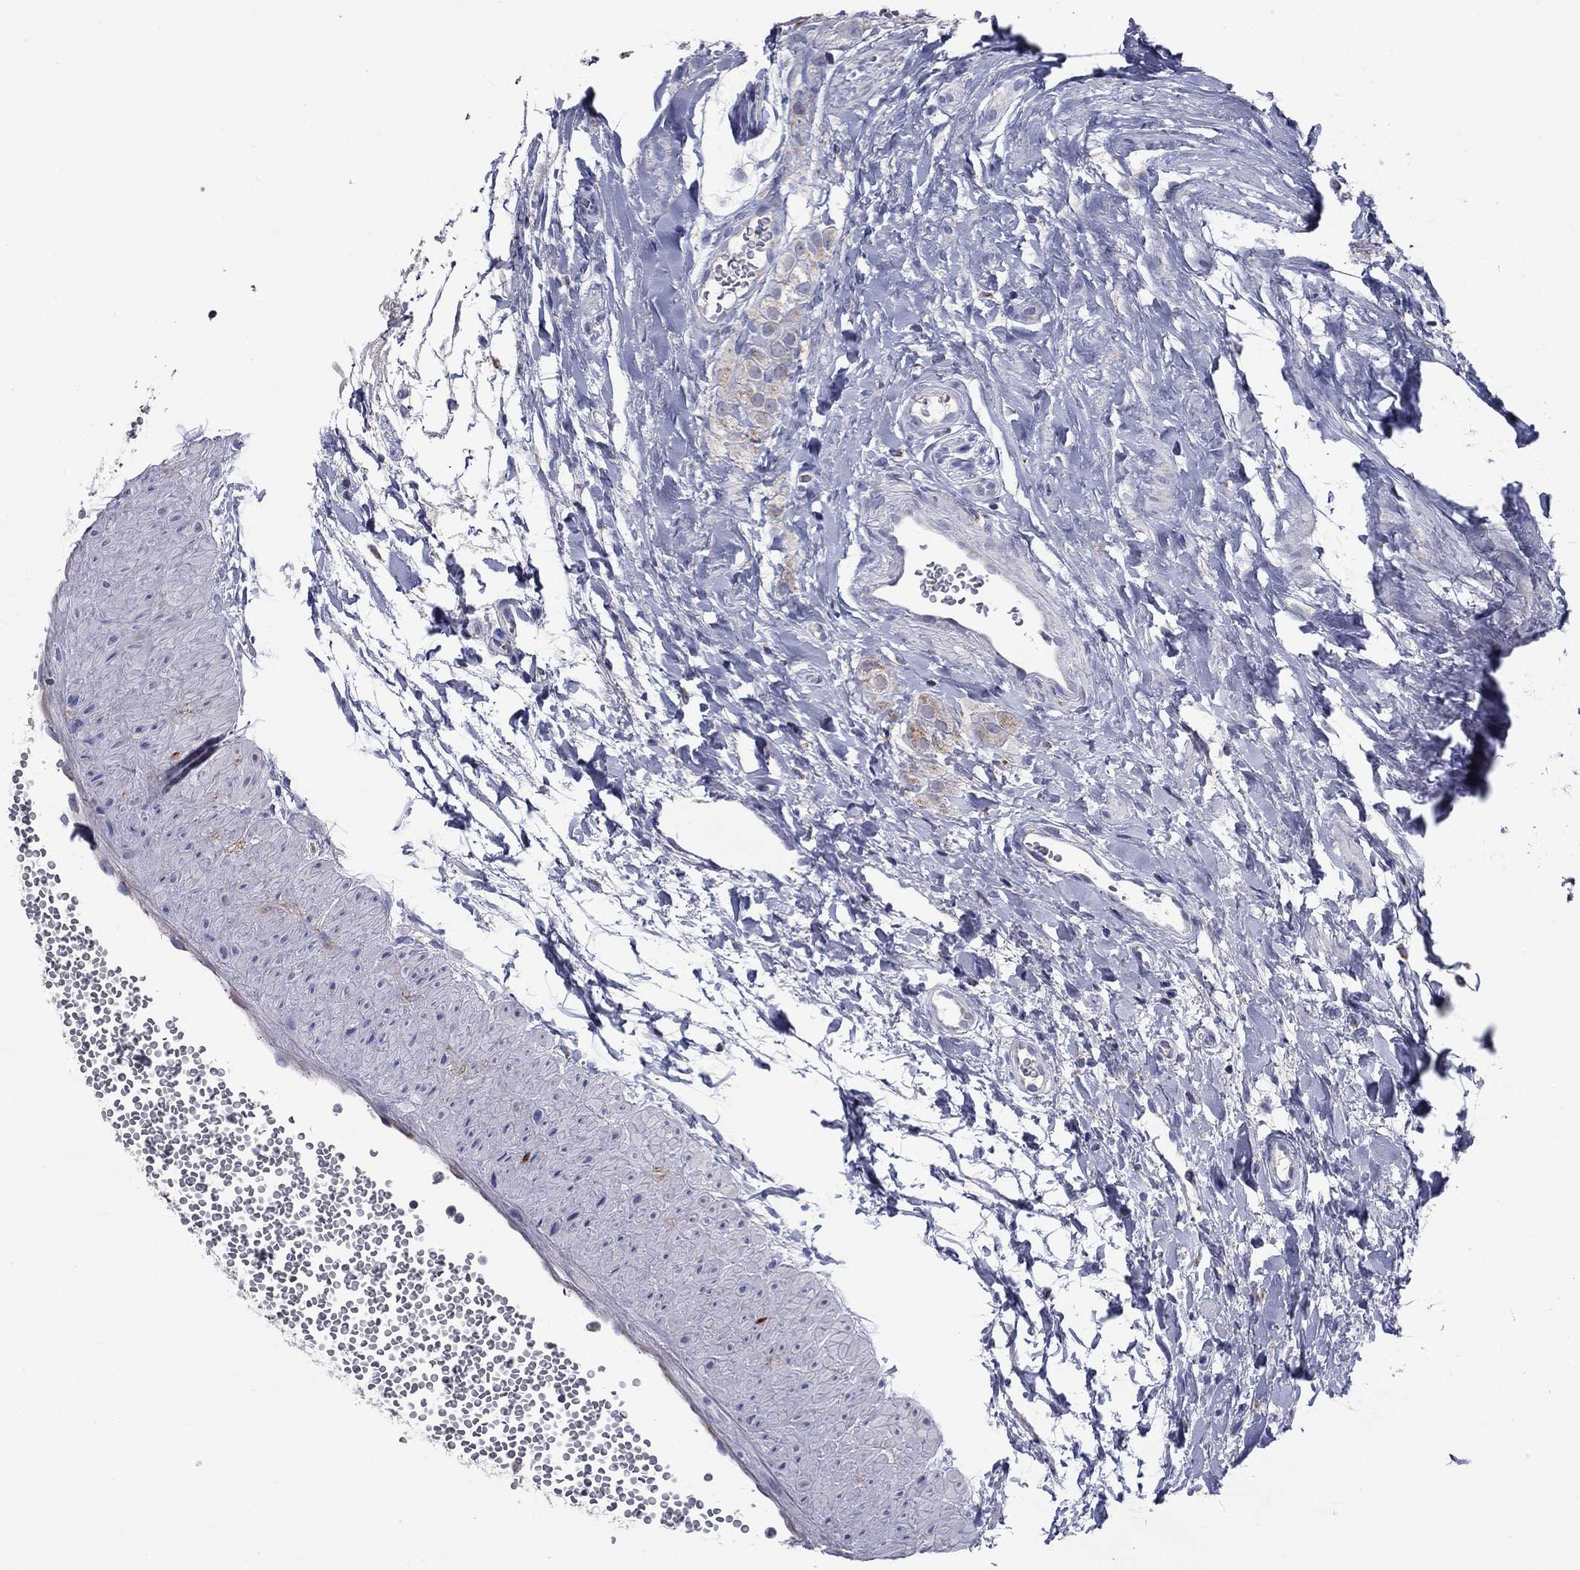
{"staining": {"intensity": "weak", "quantity": "<25%", "location": "cytoplasmic/membranous"}, "tissue": "testis cancer", "cell_type": "Tumor cells", "image_type": "cancer", "snomed": [{"axis": "morphology", "description": "Seminoma, NOS"}, {"axis": "morphology", "description": "Carcinoma, Embryonal, NOS"}, {"axis": "topography", "description": "Testis"}], "caption": "There is no significant staining in tumor cells of testis cancer.", "gene": "NDUFA4L2", "patient": {"sex": "male", "age": 22}}